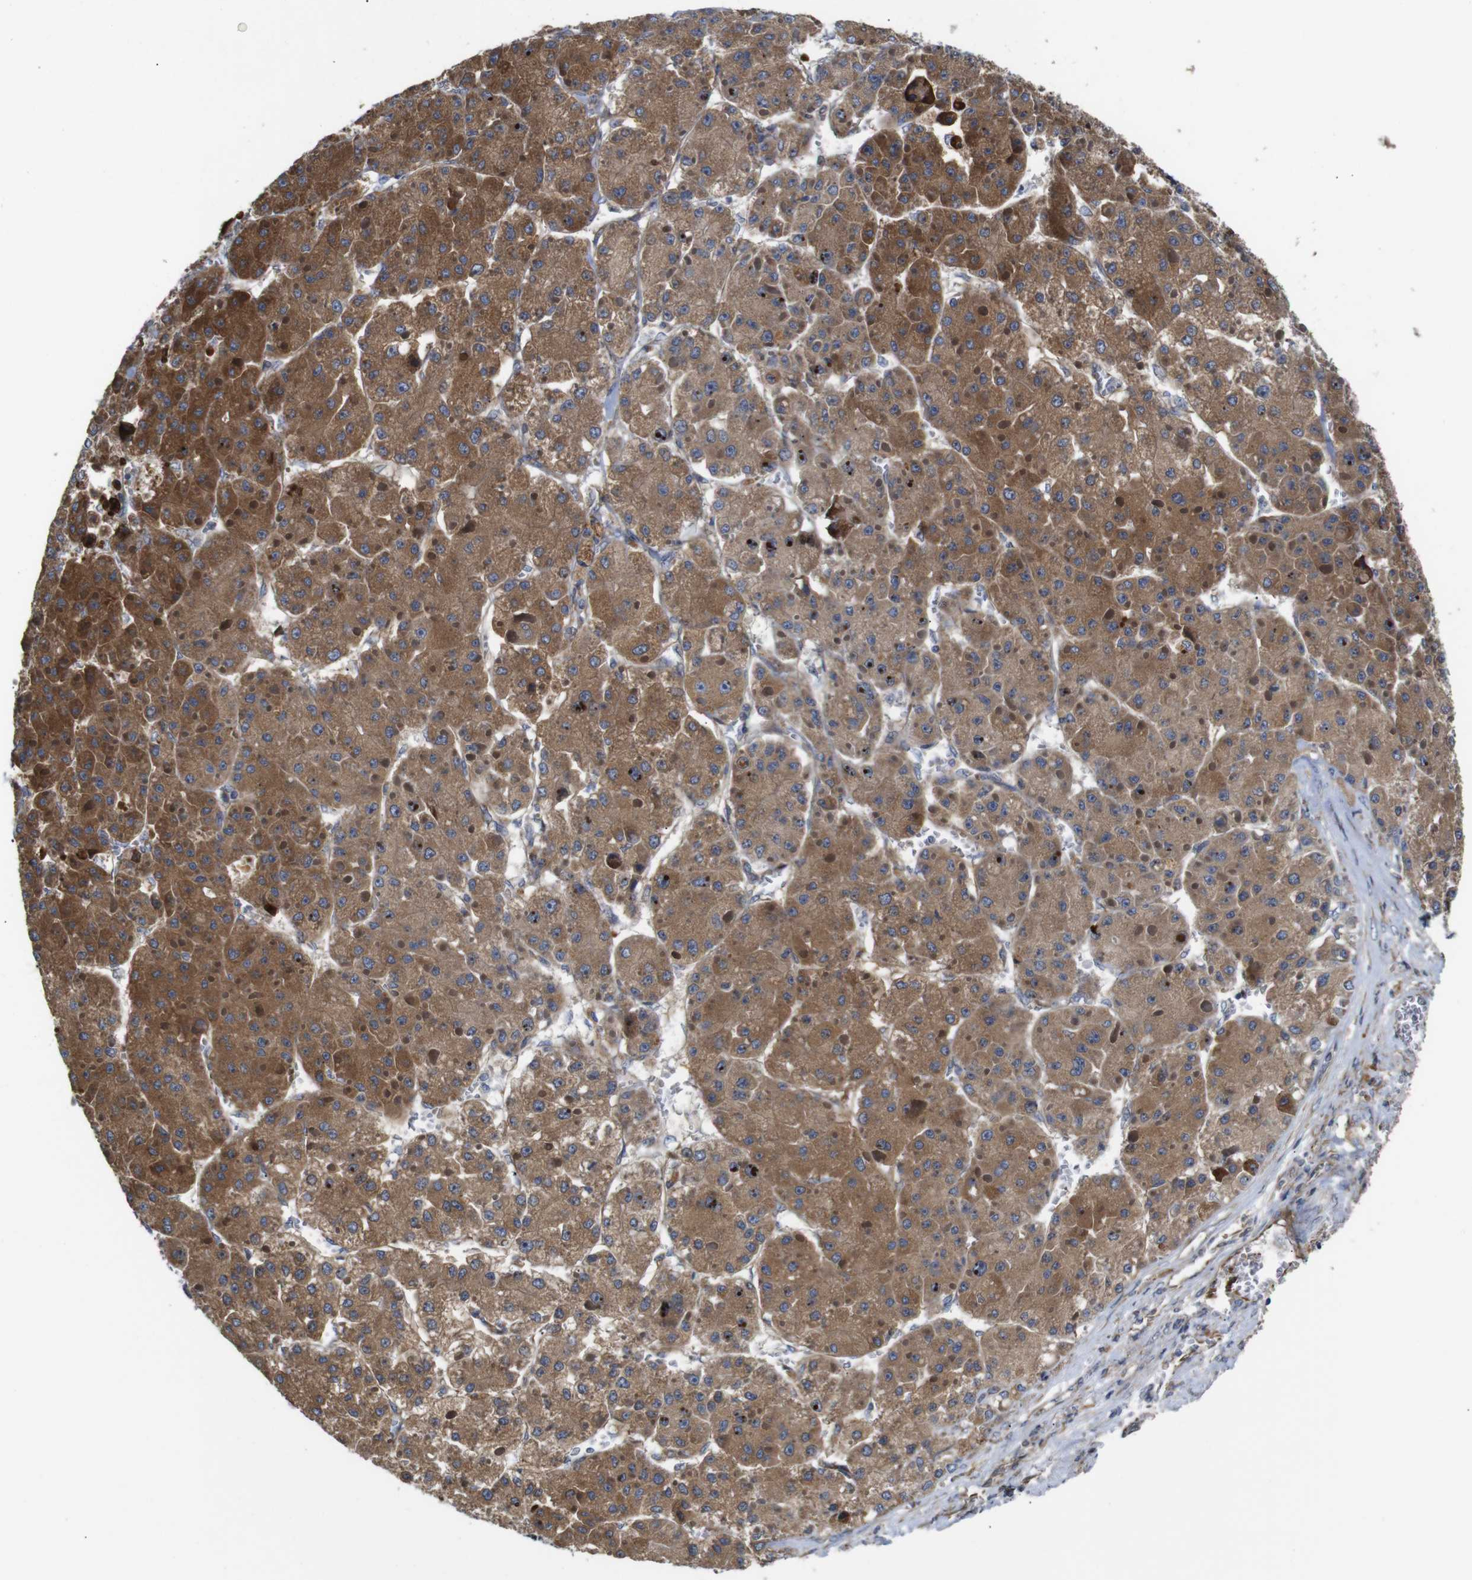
{"staining": {"intensity": "moderate", "quantity": ">75%", "location": "cytoplasmic/membranous"}, "tissue": "liver cancer", "cell_type": "Tumor cells", "image_type": "cancer", "snomed": [{"axis": "morphology", "description": "Carcinoma, Hepatocellular, NOS"}, {"axis": "topography", "description": "Liver"}], "caption": "This image exhibits immunohistochemistry staining of liver hepatocellular carcinoma, with medium moderate cytoplasmic/membranous expression in about >75% of tumor cells.", "gene": "POMK", "patient": {"sex": "female", "age": 73}}